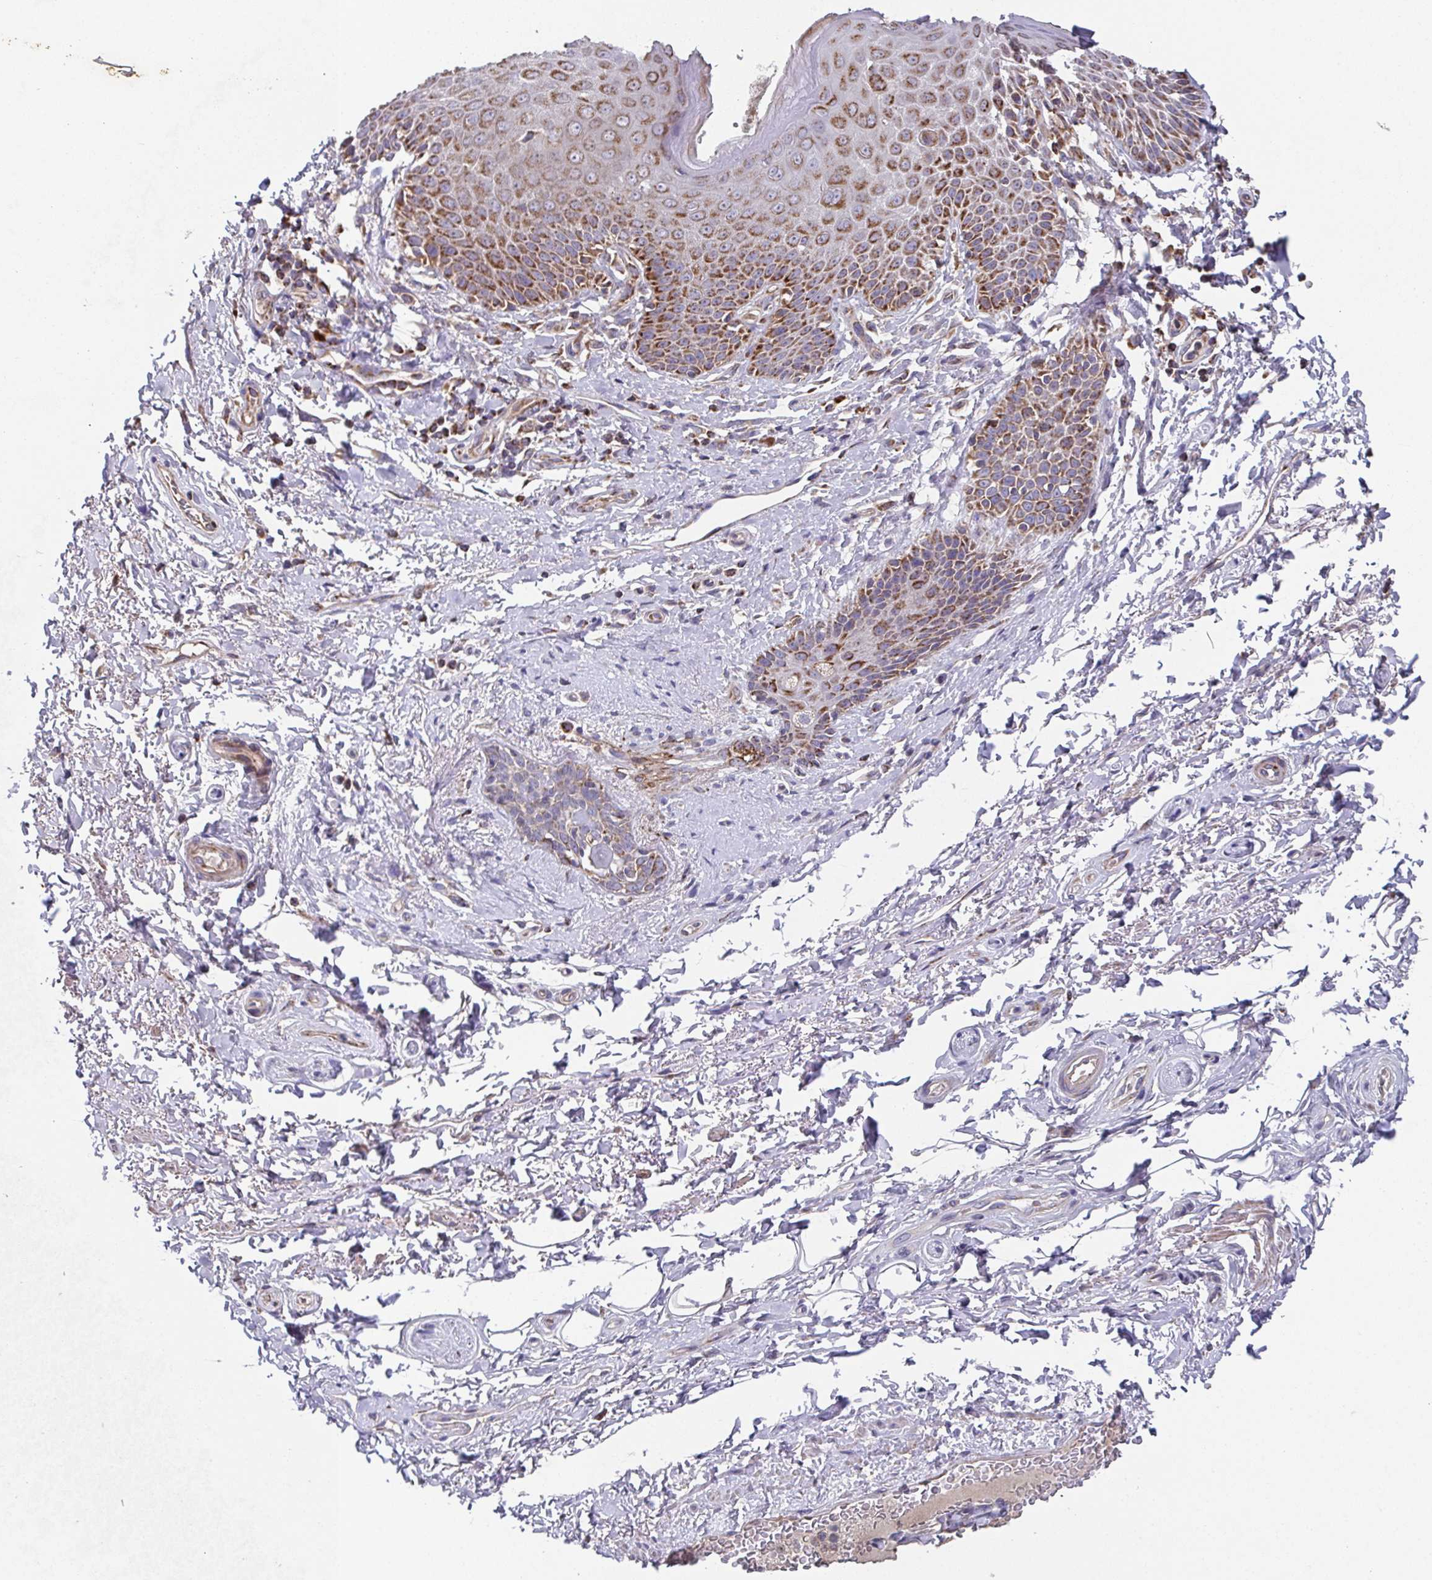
{"staining": {"intensity": "negative", "quantity": "none", "location": "none"}, "tissue": "adipose tissue", "cell_type": "Adipocytes", "image_type": "normal", "snomed": [{"axis": "morphology", "description": "Normal tissue, NOS"}, {"axis": "topography", "description": "Peripheral nerve tissue"}], "caption": "High power microscopy photomicrograph of an immunohistochemistry (IHC) image of benign adipose tissue, revealing no significant positivity in adipocytes.", "gene": "MT", "patient": {"sex": "male", "age": 51}}